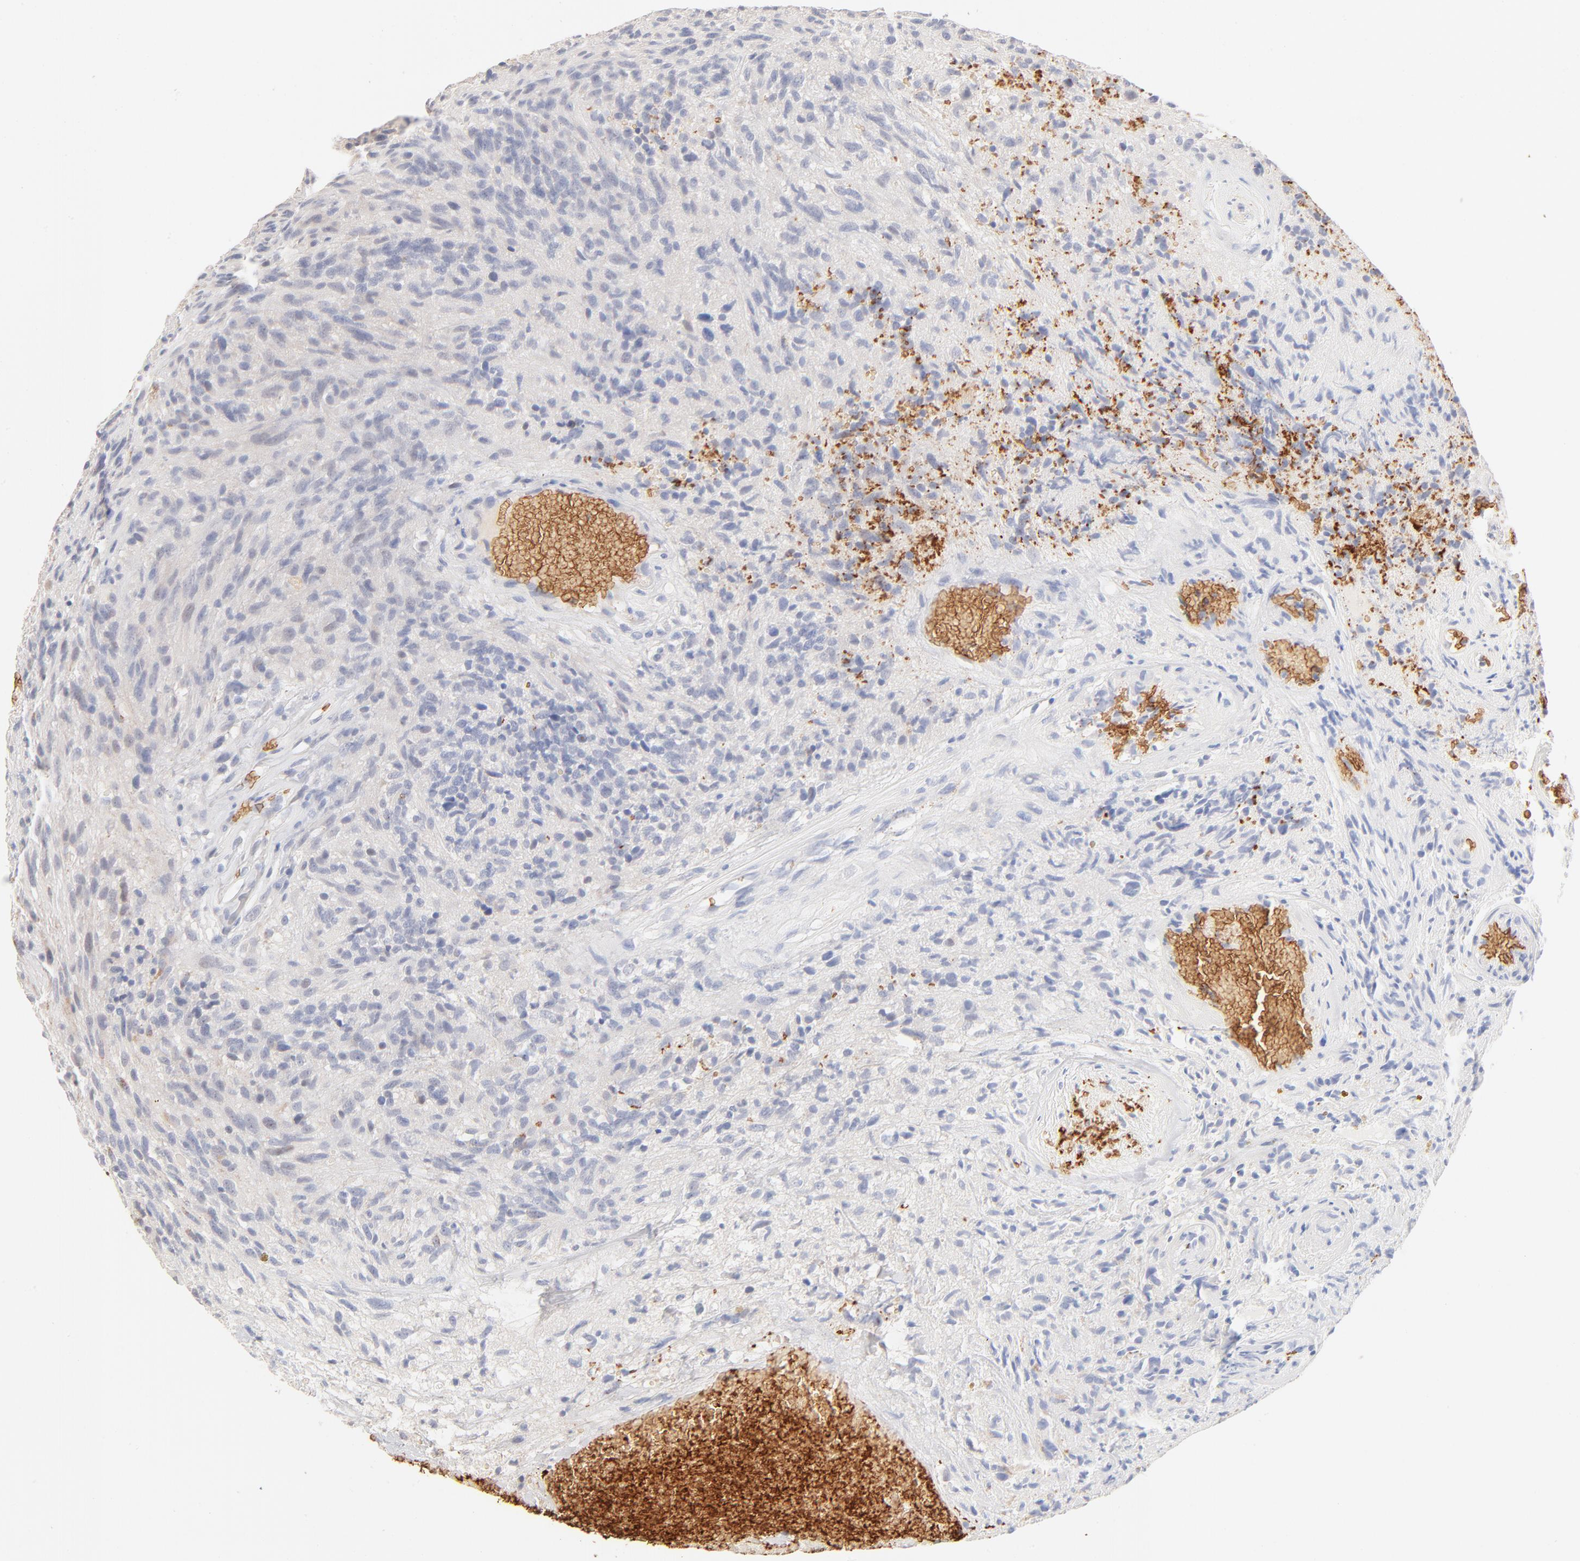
{"staining": {"intensity": "negative", "quantity": "none", "location": "none"}, "tissue": "glioma", "cell_type": "Tumor cells", "image_type": "cancer", "snomed": [{"axis": "morphology", "description": "Normal tissue, NOS"}, {"axis": "morphology", "description": "Glioma, malignant, High grade"}, {"axis": "topography", "description": "Cerebral cortex"}], "caption": "A histopathology image of human glioma is negative for staining in tumor cells. (DAB (3,3'-diaminobenzidine) immunohistochemistry, high magnification).", "gene": "SPTB", "patient": {"sex": "male", "age": 75}}